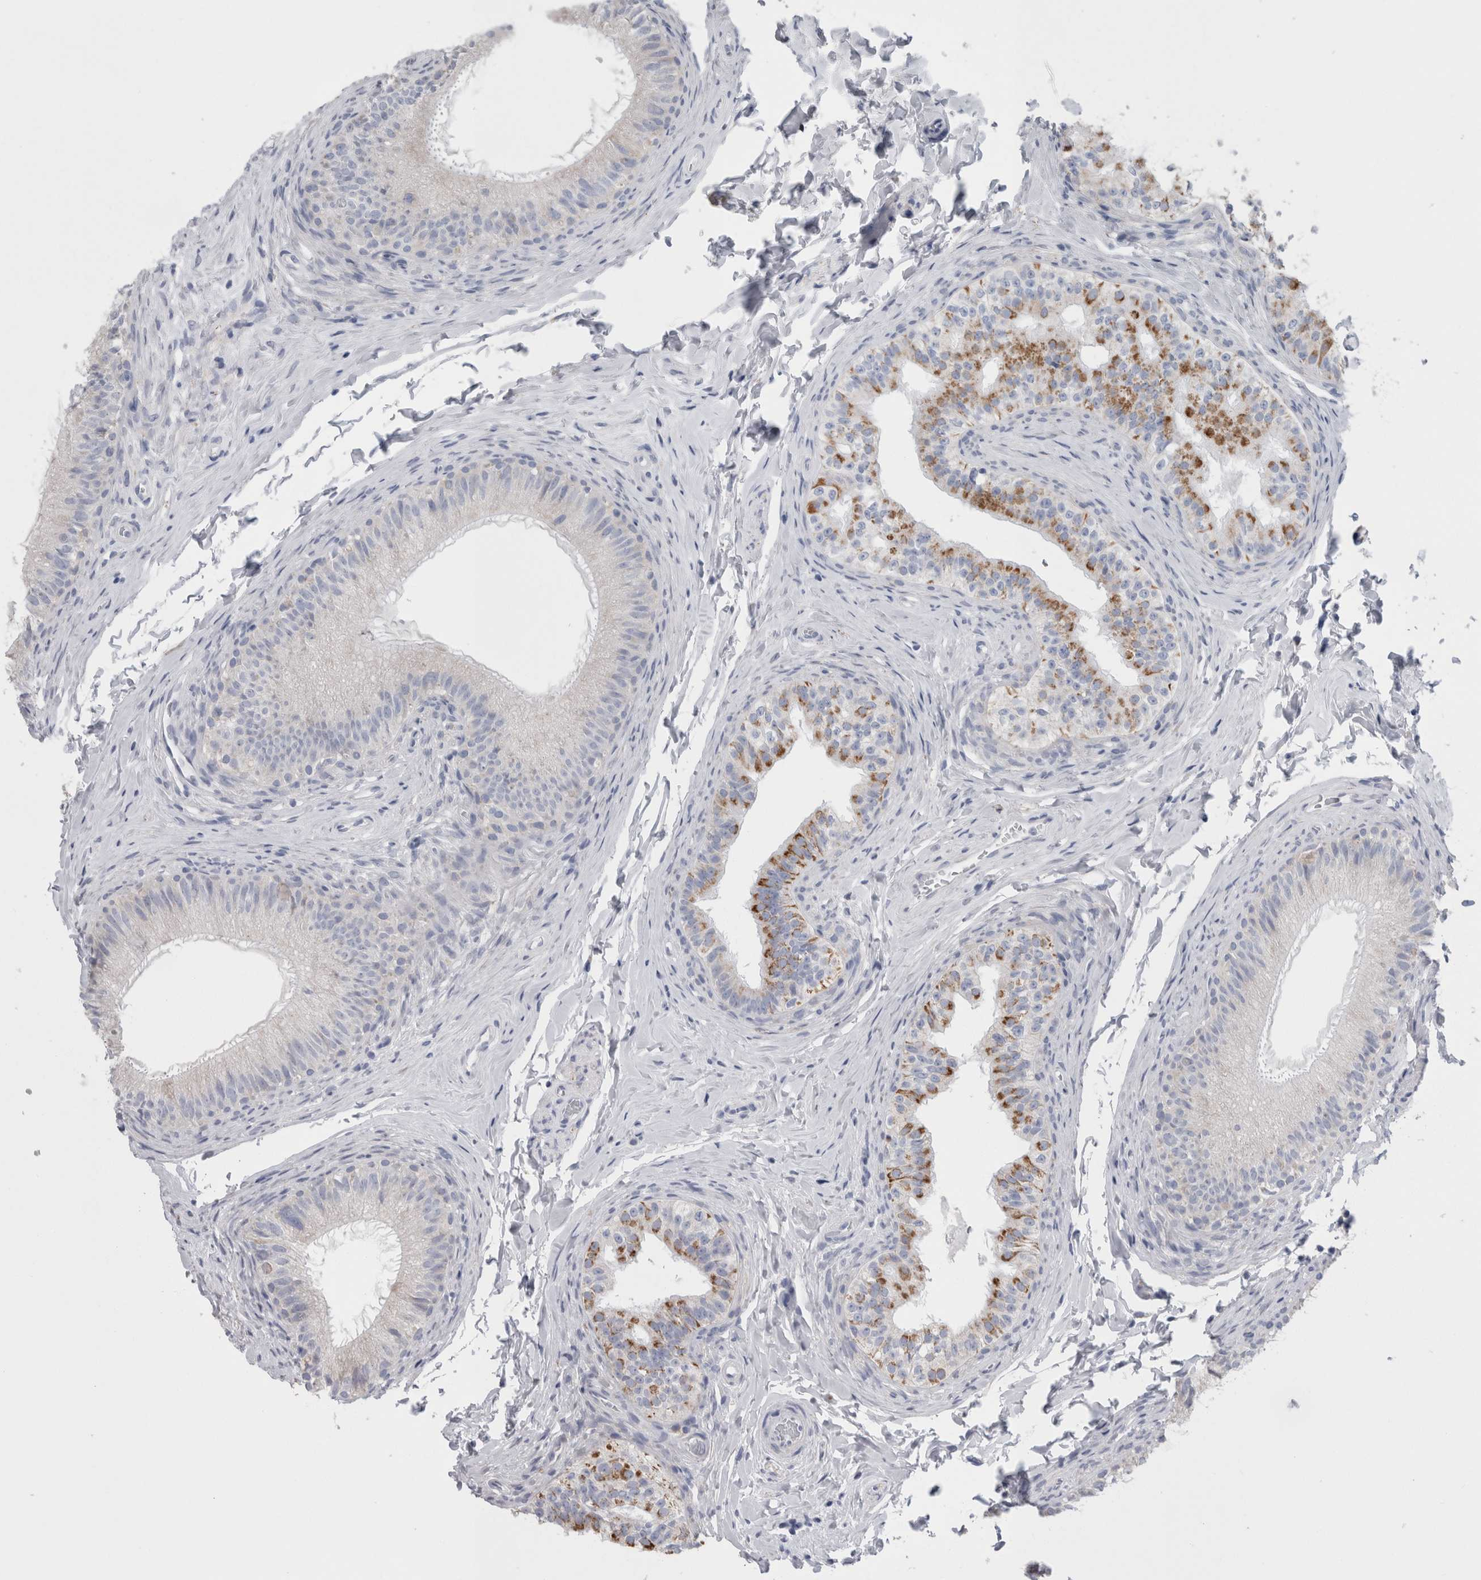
{"staining": {"intensity": "negative", "quantity": "none", "location": "none"}, "tissue": "epididymis", "cell_type": "Glandular cells", "image_type": "normal", "snomed": [{"axis": "morphology", "description": "Normal tissue, NOS"}, {"axis": "topography", "description": "Epididymis"}], "caption": "The immunohistochemistry image has no significant staining in glandular cells of epididymis.", "gene": "GDAP1", "patient": {"sex": "male", "age": 49}}